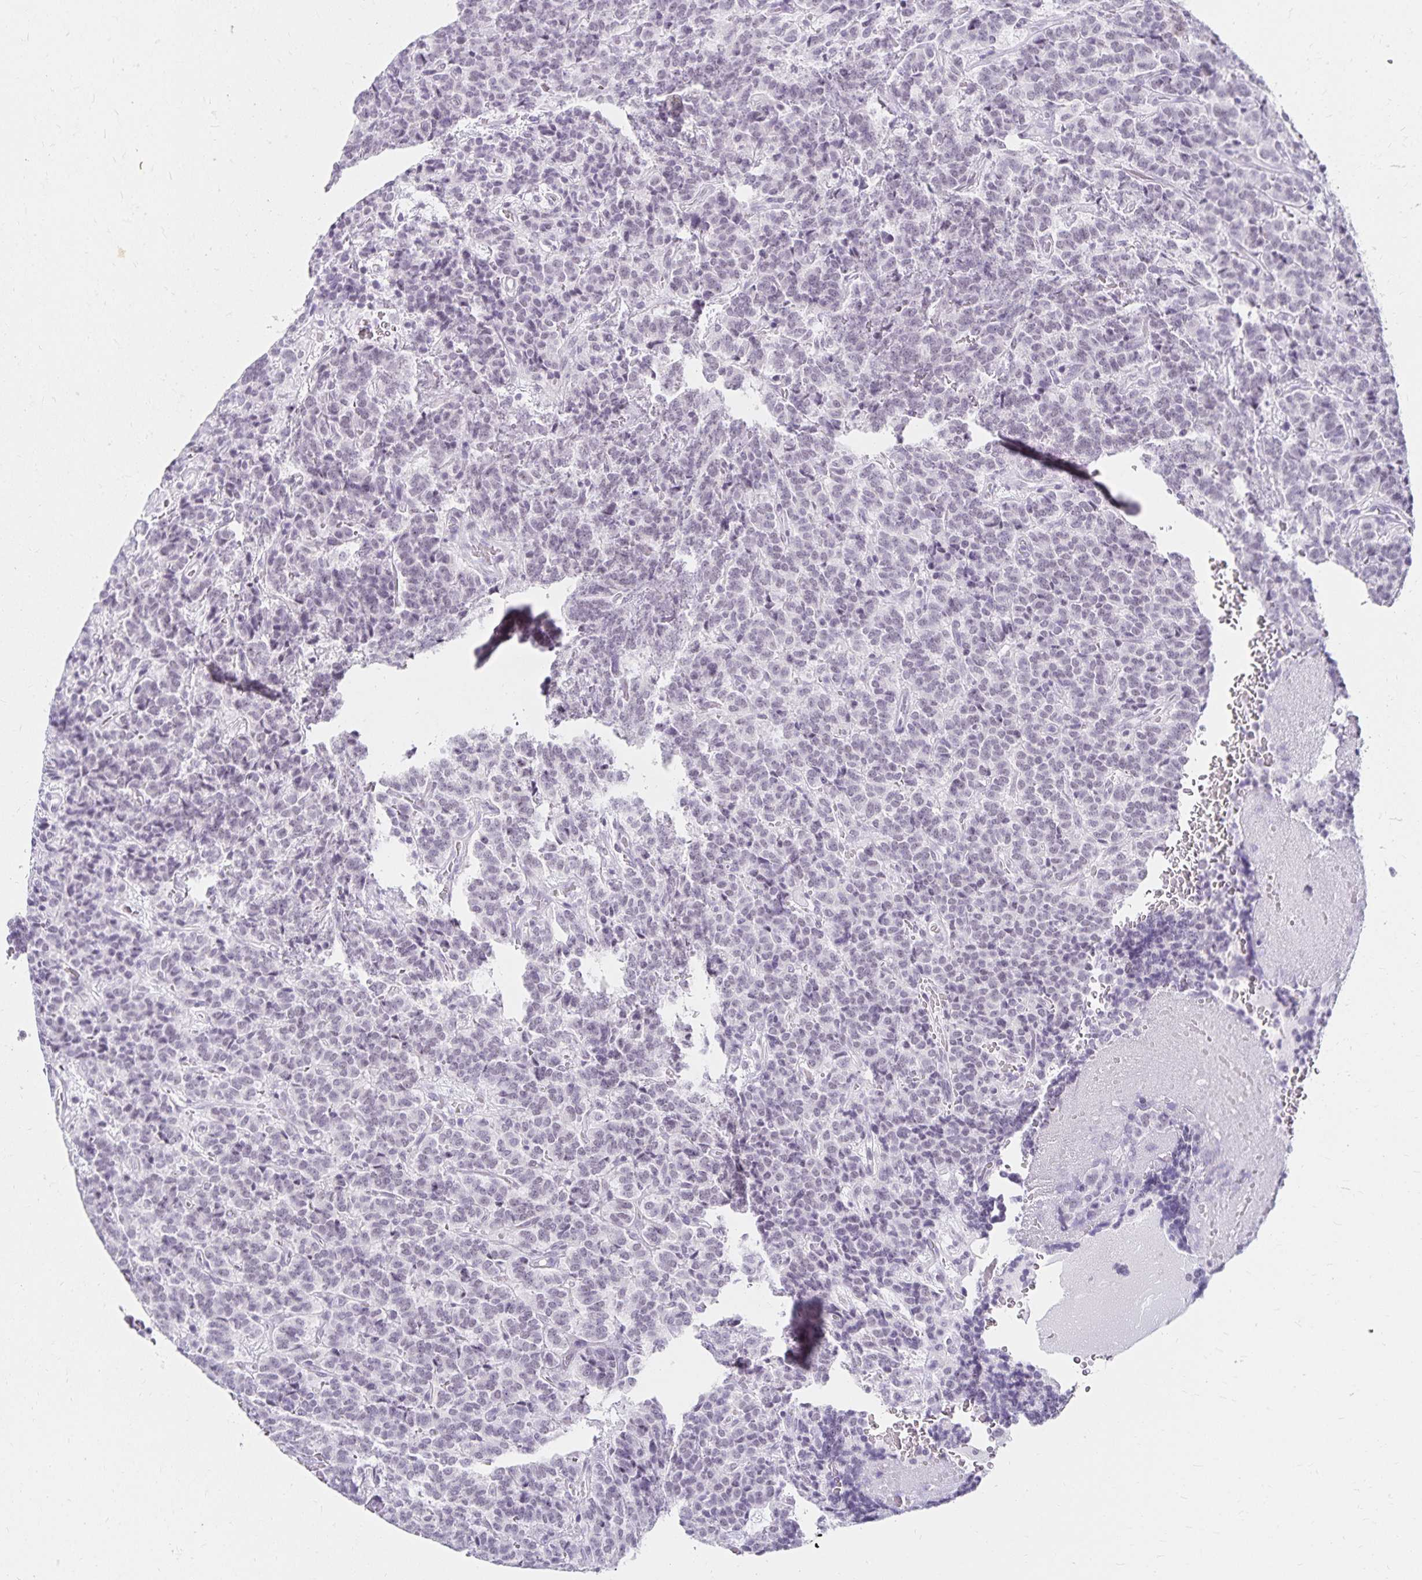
{"staining": {"intensity": "negative", "quantity": "none", "location": "none"}, "tissue": "carcinoid", "cell_type": "Tumor cells", "image_type": "cancer", "snomed": [{"axis": "morphology", "description": "Carcinoid, malignant, NOS"}, {"axis": "topography", "description": "Pancreas"}], "caption": "IHC micrograph of neoplastic tissue: human malignant carcinoid stained with DAB demonstrates no significant protein expression in tumor cells.", "gene": "C20orf85", "patient": {"sex": "male", "age": 36}}